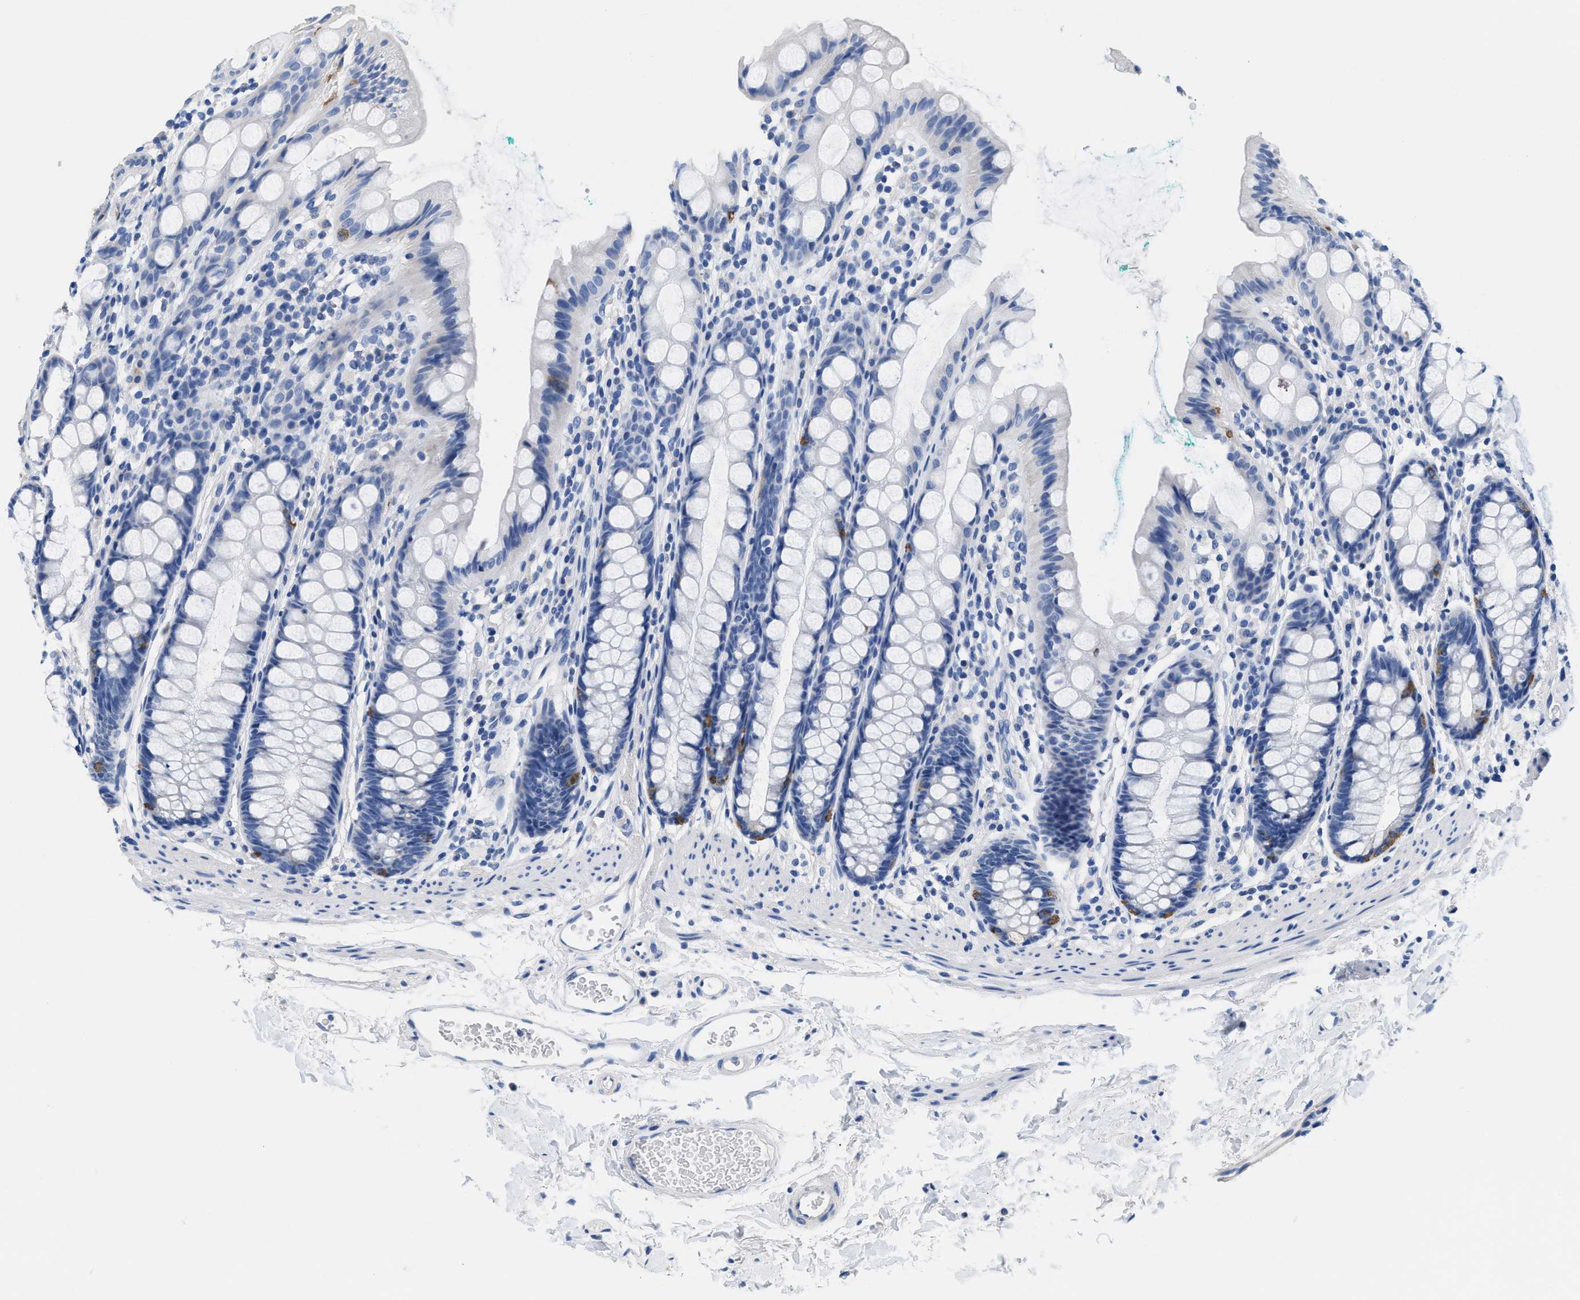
{"staining": {"intensity": "moderate", "quantity": "<25%", "location": "cytoplasmic/membranous"}, "tissue": "rectum", "cell_type": "Glandular cells", "image_type": "normal", "snomed": [{"axis": "morphology", "description": "Normal tissue, NOS"}, {"axis": "topography", "description": "Rectum"}], "caption": "Glandular cells display low levels of moderate cytoplasmic/membranous expression in approximately <25% of cells in unremarkable human rectum.", "gene": "SLFN13", "patient": {"sex": "female", "age": 65}}